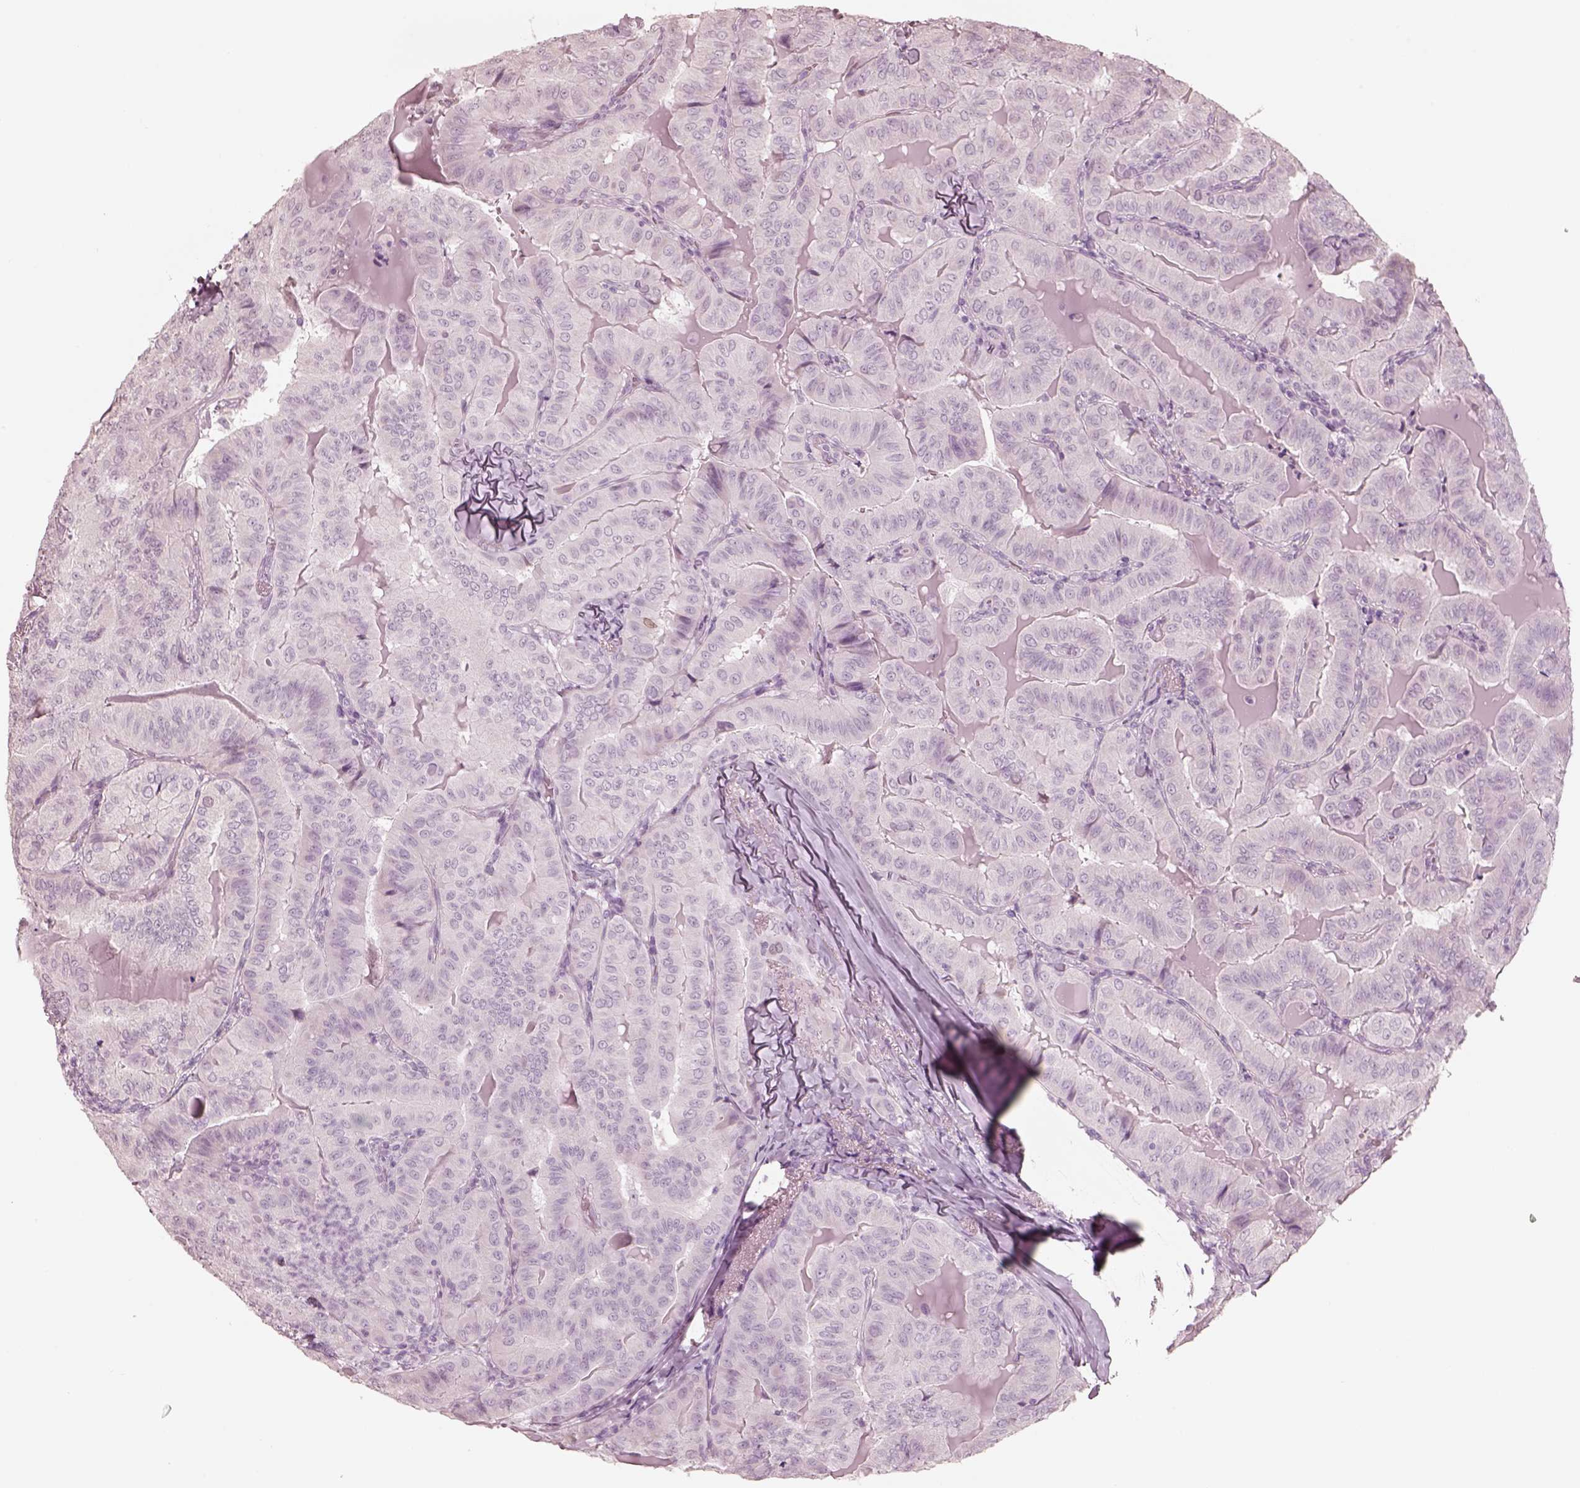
{"staining": {"intensity": "negative", "quantity": "none", "location": "none"}, "tissue": "thyroid cancer", "cell_type": "Tumor cells", "image_type": "cancer", "snomed": [{"axis": "morphology", "description": "Papillary adenocarcinoma, NOS"}, {"axis": "topography", "description": "Thyroid gland"}], "caption": "Tumor cells show no significant positivity in thyroid papillary adenocarcinoma.", "gene": "KRTAP24-1", "patient": {"sex": "female", "age": 68}}